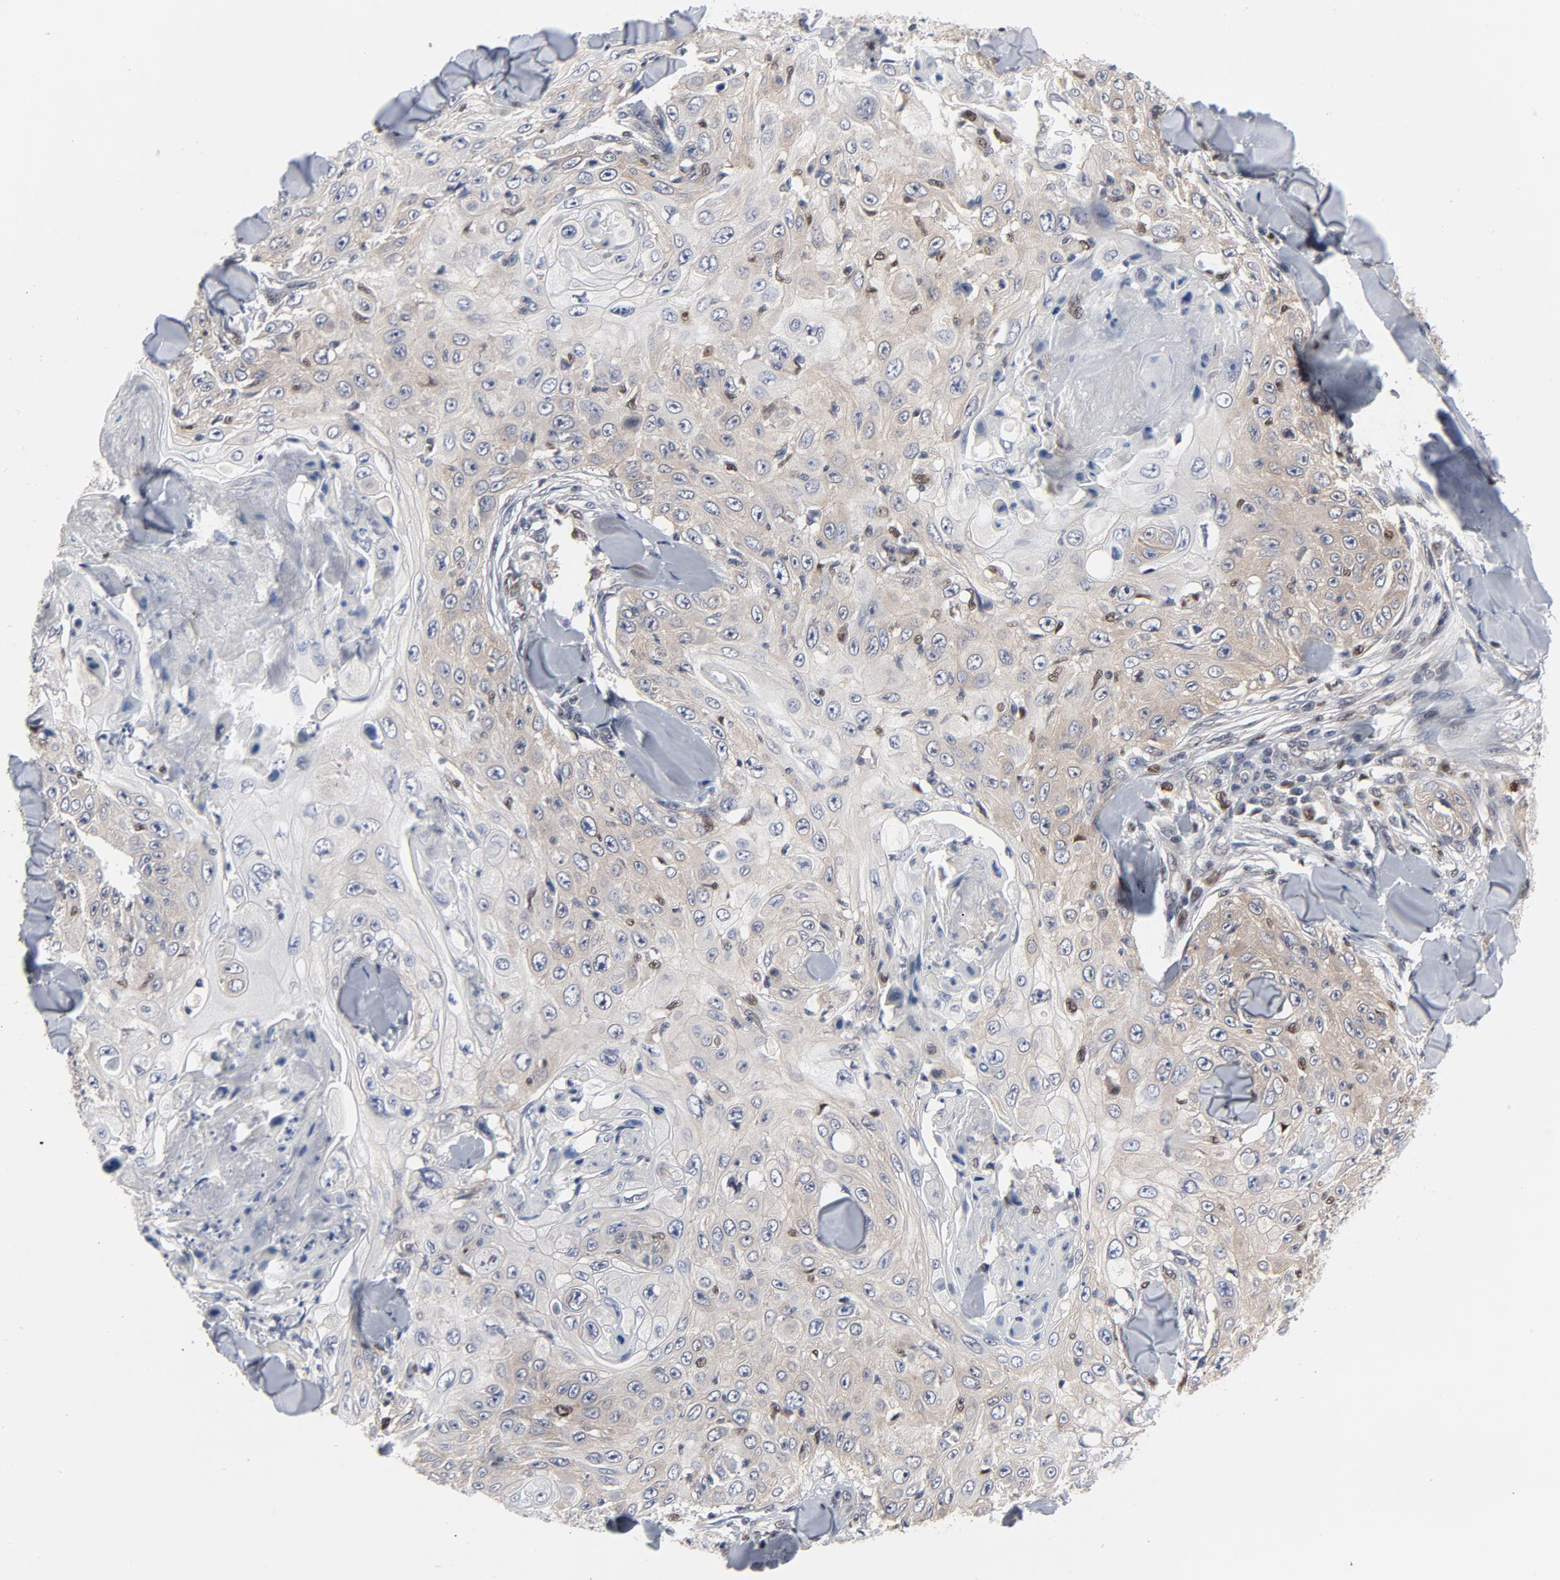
{"staining": {"intensity": "weak", "quantity": "25%-75%", "location": "cytoplasmic/membranous"}, "tissue": "skin cancer", "cell_type": "Tumor cells", "image_type": "cancer", "snomed": [{"axis": "morphology", "description": "Squamous cell carcinoma, NOS"}, {"axis": "topography", "description": "Skin"}], "caption": "High-magnification brightfield microscopy of squamous cell carcinoma (skin) stained with DAB (3,3'-diaminobenzidine) (brown) and counterstained with hematoxylin (blue). tumor cells exhibit weak cytoplasmic/membranous positivity is seen in about25%-75% of cells. The protein is shown in brown color, while the nuclei are stained blue.", "gene": "NFKB1", "patient": {"sex": "male", "age": 86}}